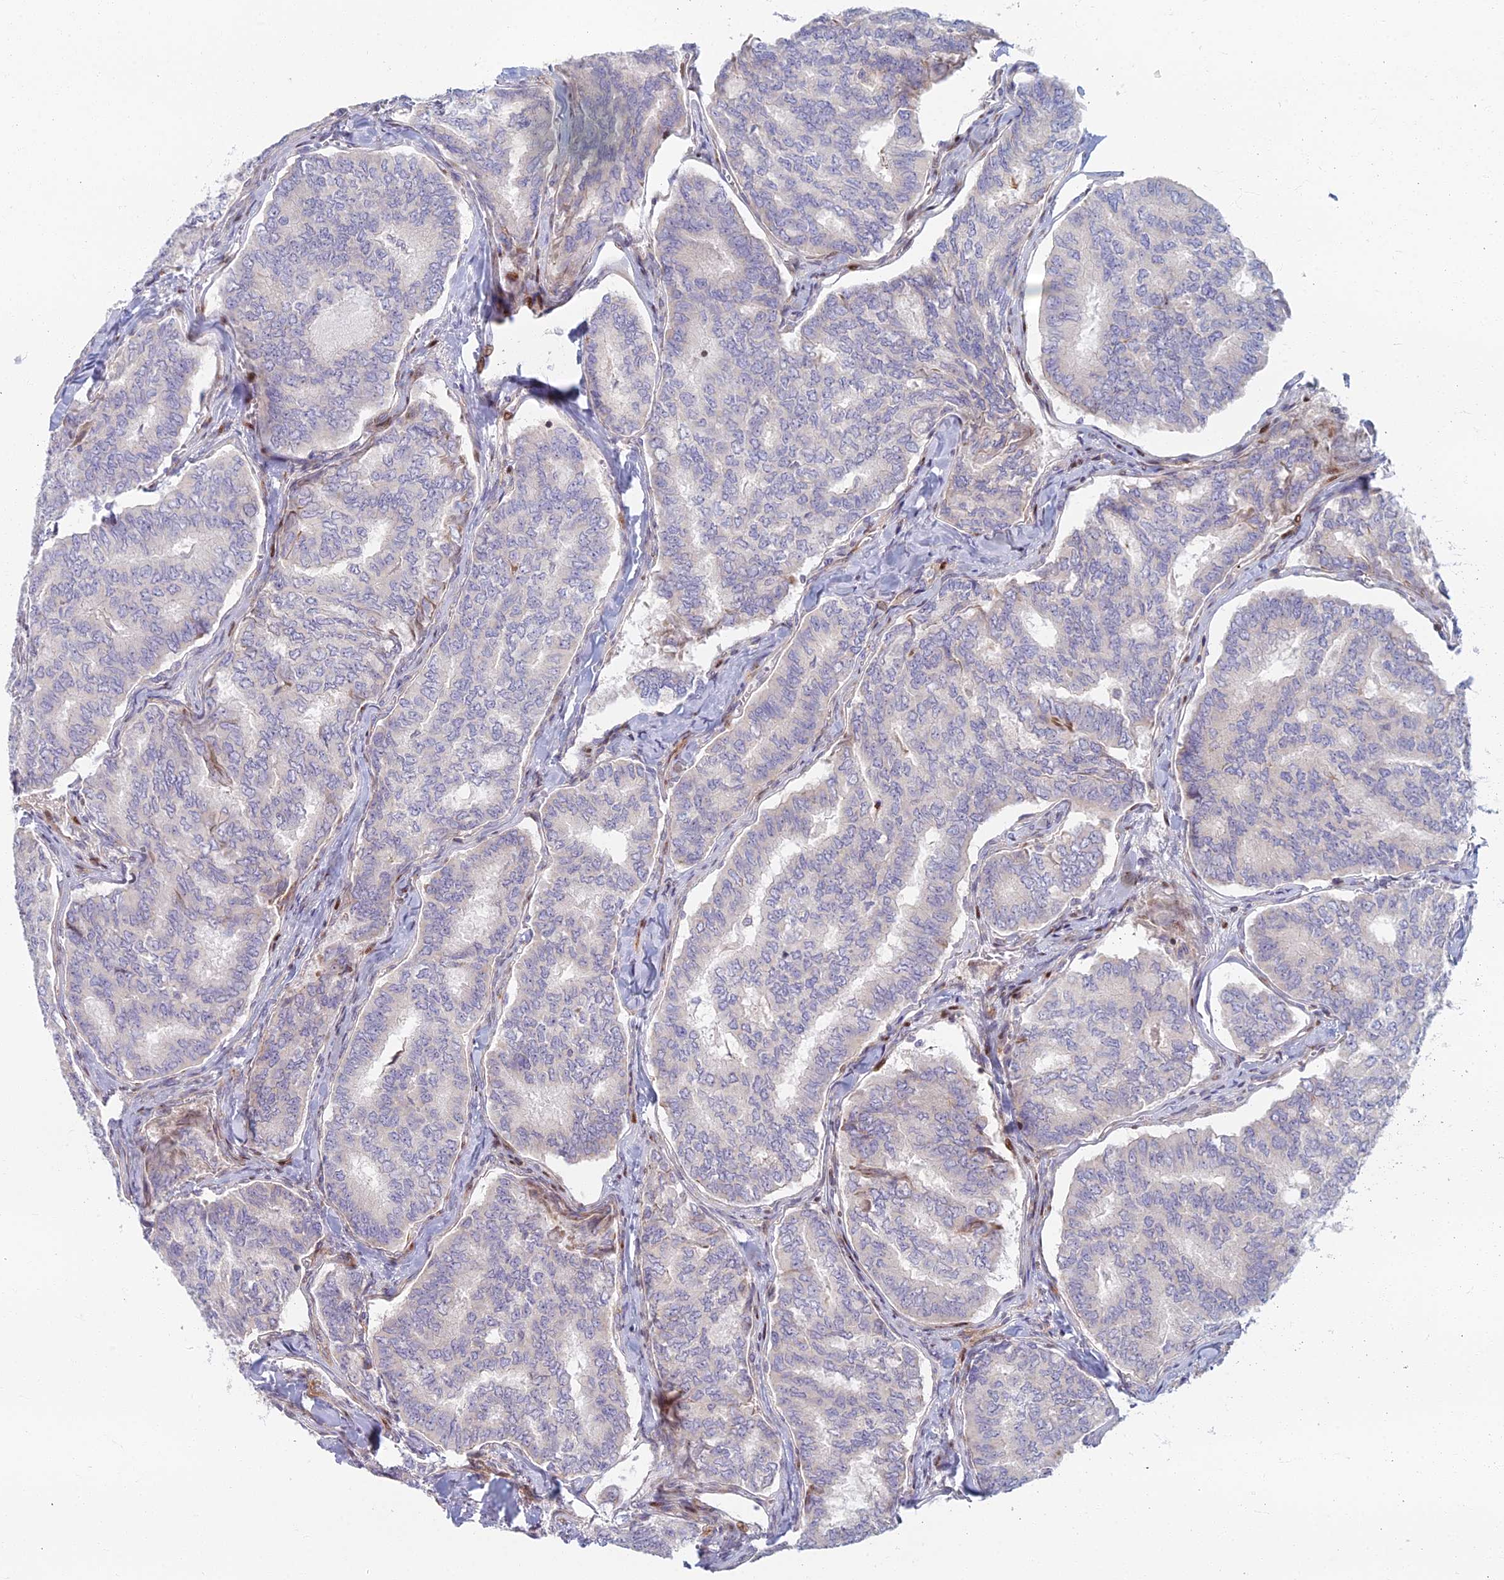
{"staining": {"intensity": "negative", "quantity": "none", "location": "none"}, "tissue": "thyroid cancer", "cell_type": "Tumor cells", "image_type": "cancer", "snomed": [{"axis": "morphology", "description": "Papillary adenocarcinoma, NOS"}, {"axis": "topography", "description": "Thyroid gland"}], "caption": "Immunohistochemistry (IHC) of human thyroid papillary adenocarcinoma exhibits no positivity in tumor cells.", "gene": "C15orf40", "patient": {"sex": "female", "age": 35}}